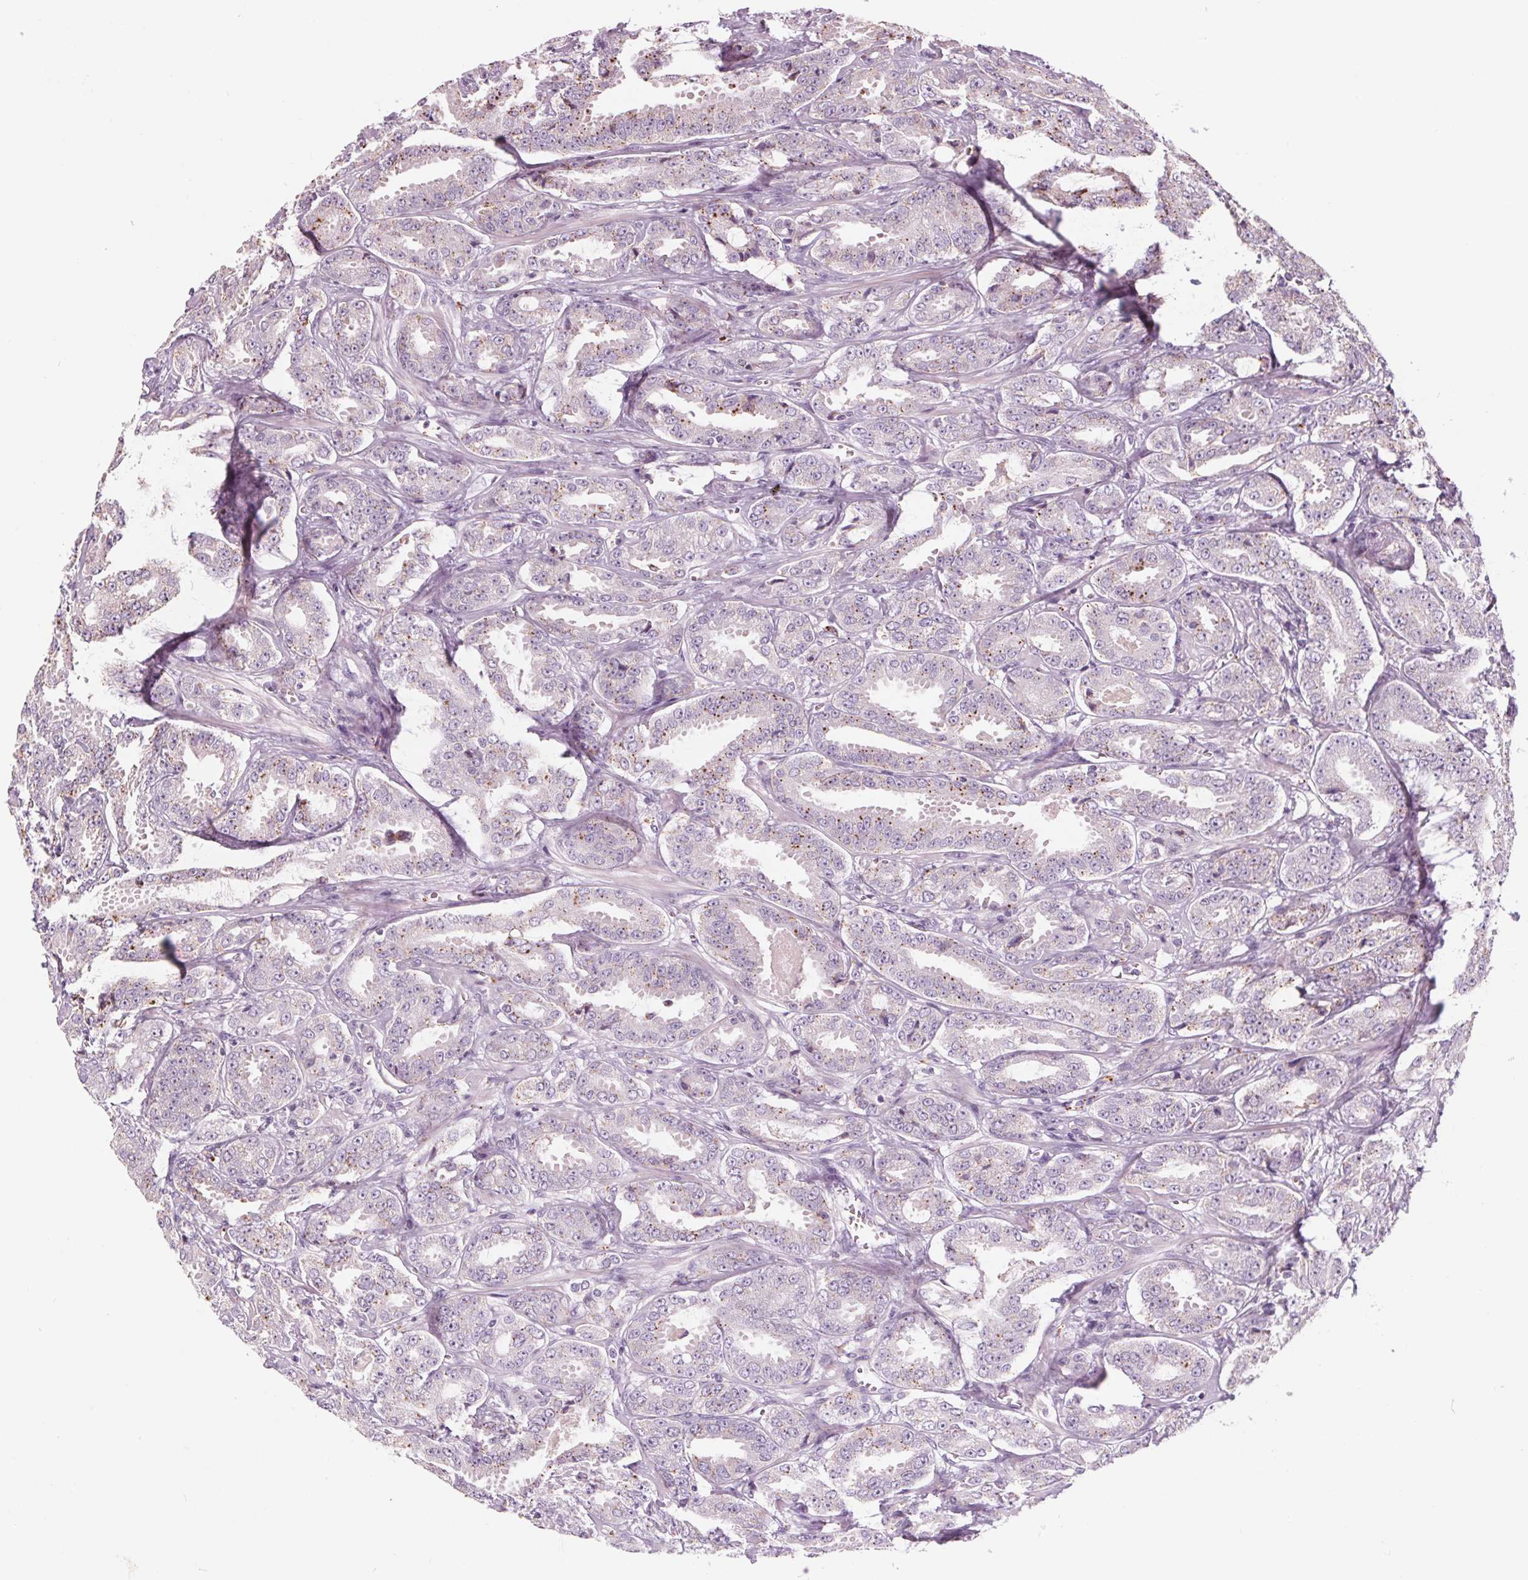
{"staining": {"intensity": "moderate", "quantity": "<25%", "location": "cytoplasmic/membranous"}, "tissue": "prostate cancer", "cell_type": "Tumor cells", "image_type": "cancer", "snomed": [{"axis": "morphology", "description": "Adenocarcinoma, High grade"}, {"axis": "topography", "description": "Prostate"}], "caption": "Protein staining by immunohistochemistry reveals moderate cytoplasmic/membranous staining in approximately <25% of tumor cells in adenocarcinoma (high-grade) (prostate). The protein of interest is stained brown, and the nuclei are stained in blue (DAB (3,3'-diaminobenzidine) IHC with brightfield microscopy, high magnification).", "gene": "SAMD5", "patient": {"sex": "male", "age": 64}}